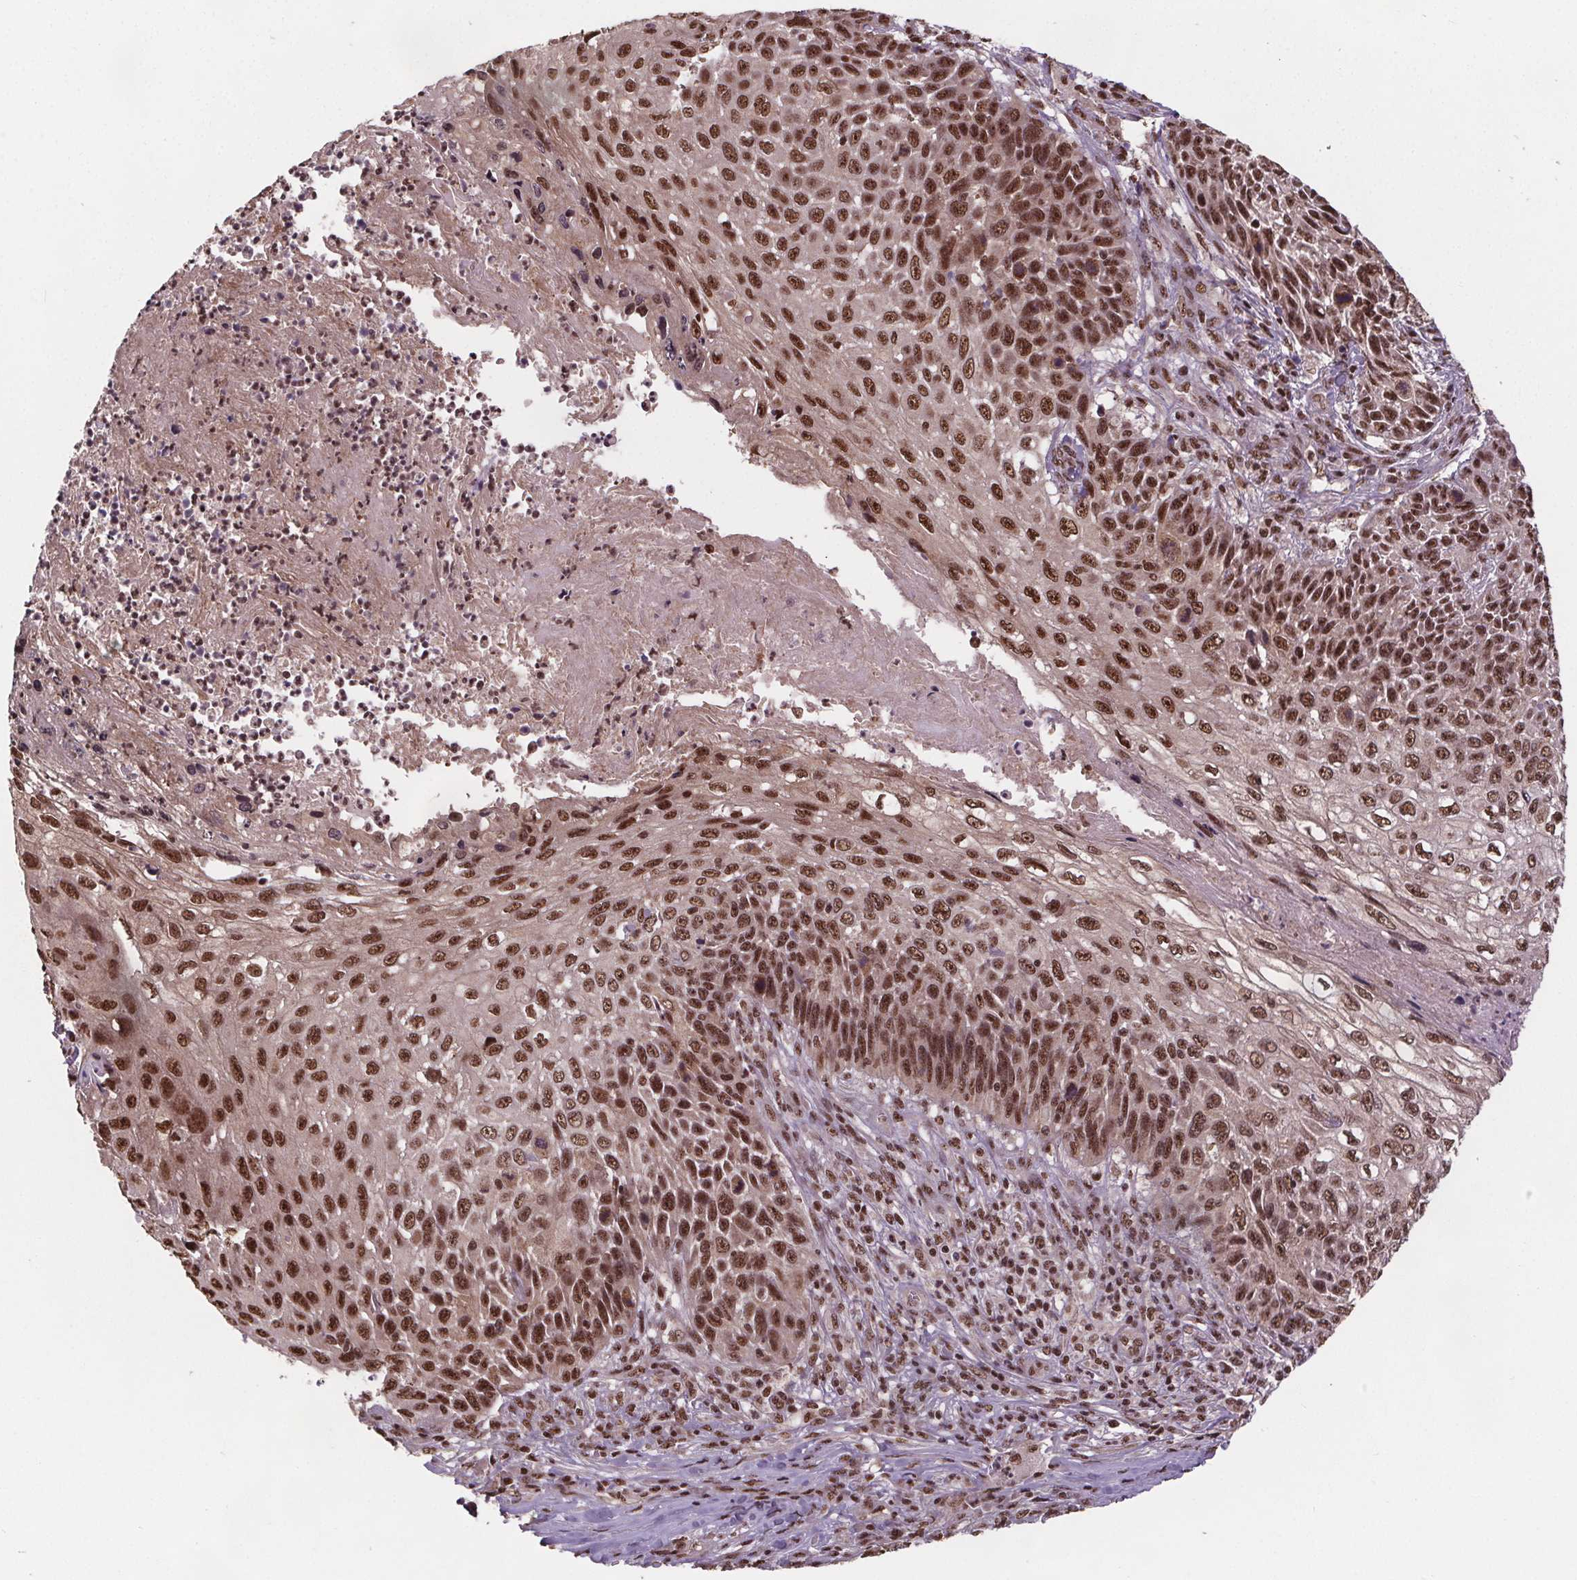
{"staining": {"intensity": "moderate", "quantity": ">75%", "location": "nuclear"}, "tissue": "skin cancer", "cell_type": "Tumor cells", "image_type": "cancer", "snomed": [{"axis": "morphology", "description": "Squamous cell carcinoma, NOS"}, {"axis": "topography", "description": "Skin"}], "caption": "Human skin cancer stained with a protein marker shows moderate staining in tumor cells.", "gene": "JARID2", "patient": {"sex": "male", "age": 92}}